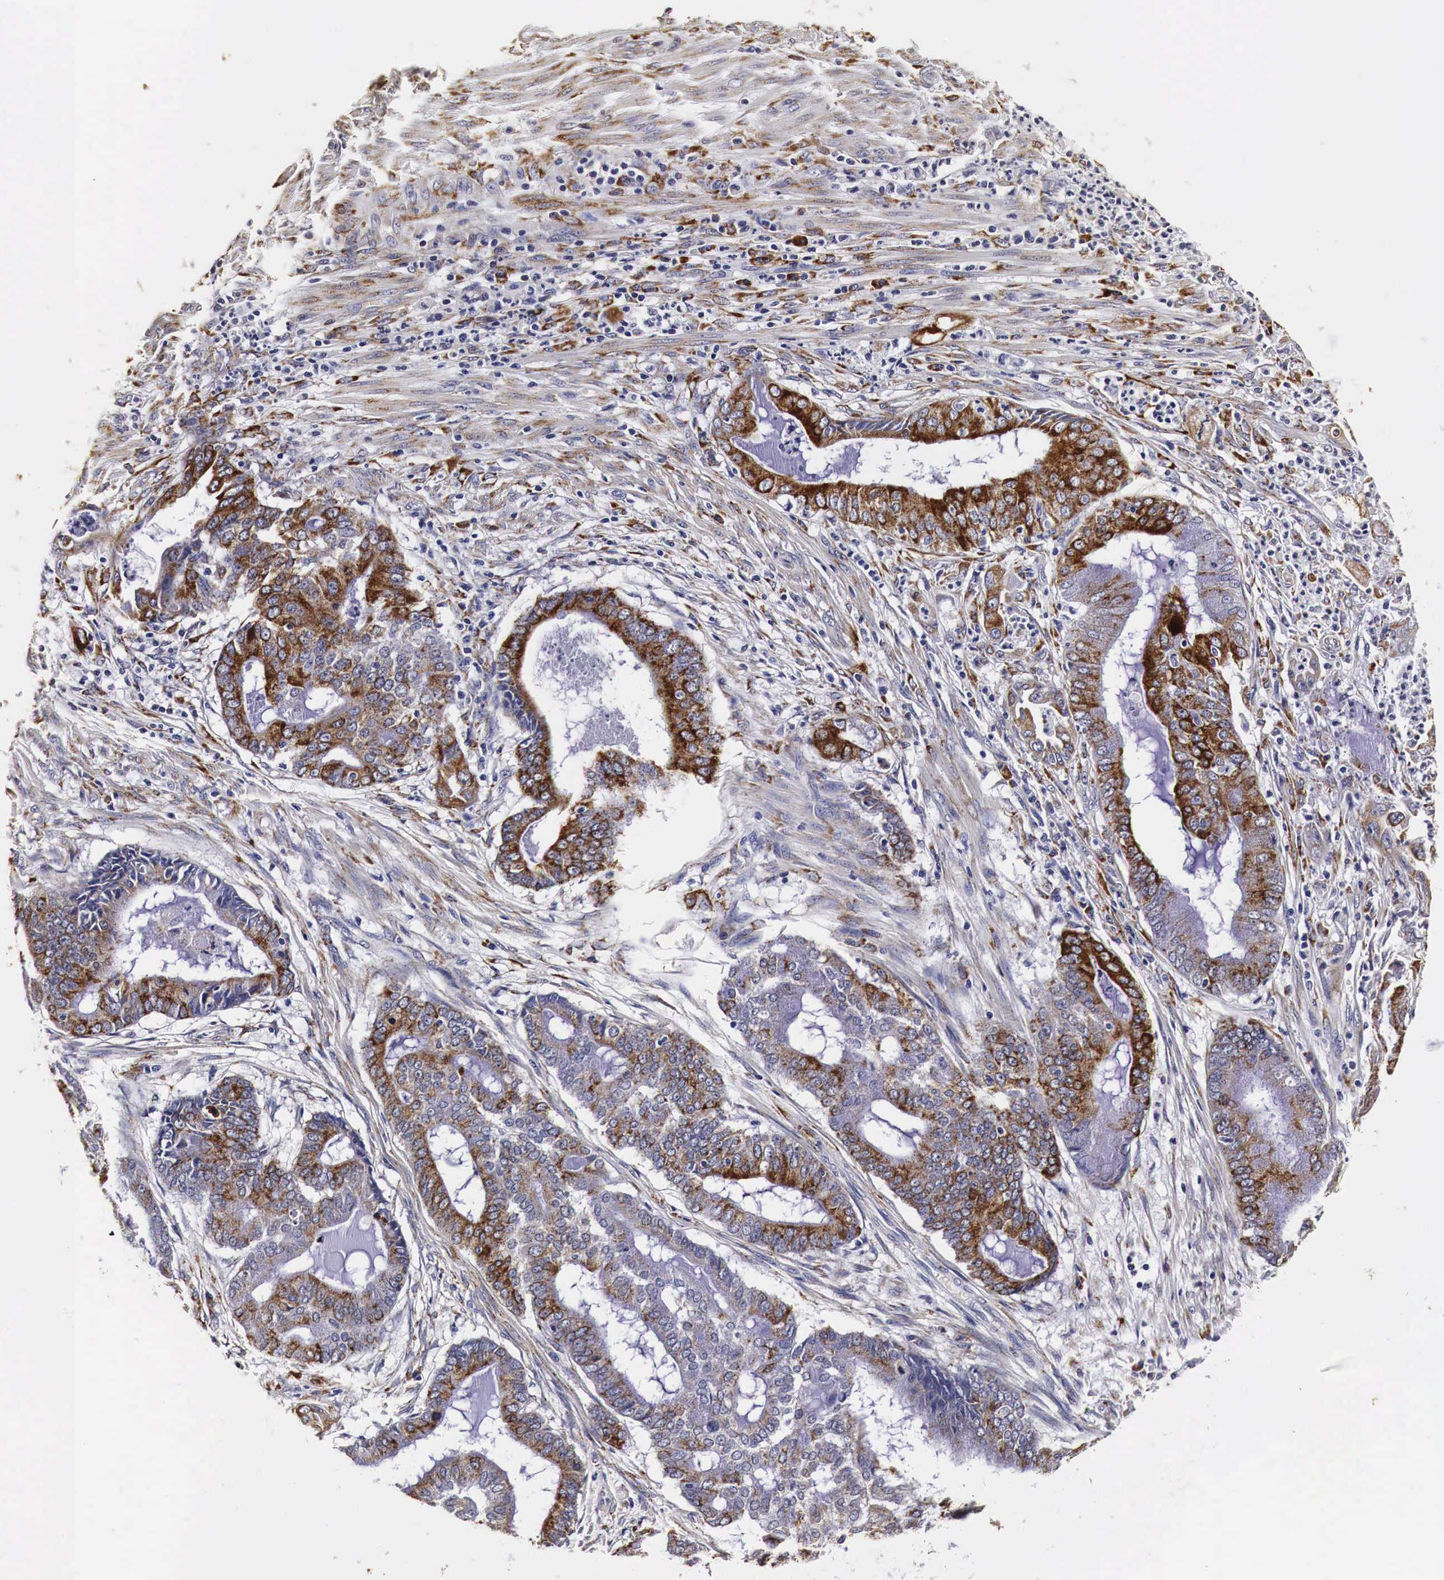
{"staining": {"intensity": "moderate", "quantity": "25%-75%", "location": "cytoplasmic/membranous"}, "tissue": "endometrial cancer", "cell_type": "Tumor cells", "image_type": "cancer", "snomed": [{"axis": "morphology", "description": "Adenocarcinoma, NOS"}, {"axis": "topography", "description": "Endometrium"}], "caption": "A histopathology image of endometrial adenocarcinoma stained for a protein shows moderate cytoplasmic/membranous brown staining in tumor cells. (brown staining indicates protein expression, while blue staining denotes nuclei).", "gene": "CKAP4", "patient": {"sex": "female", "age": 63}}